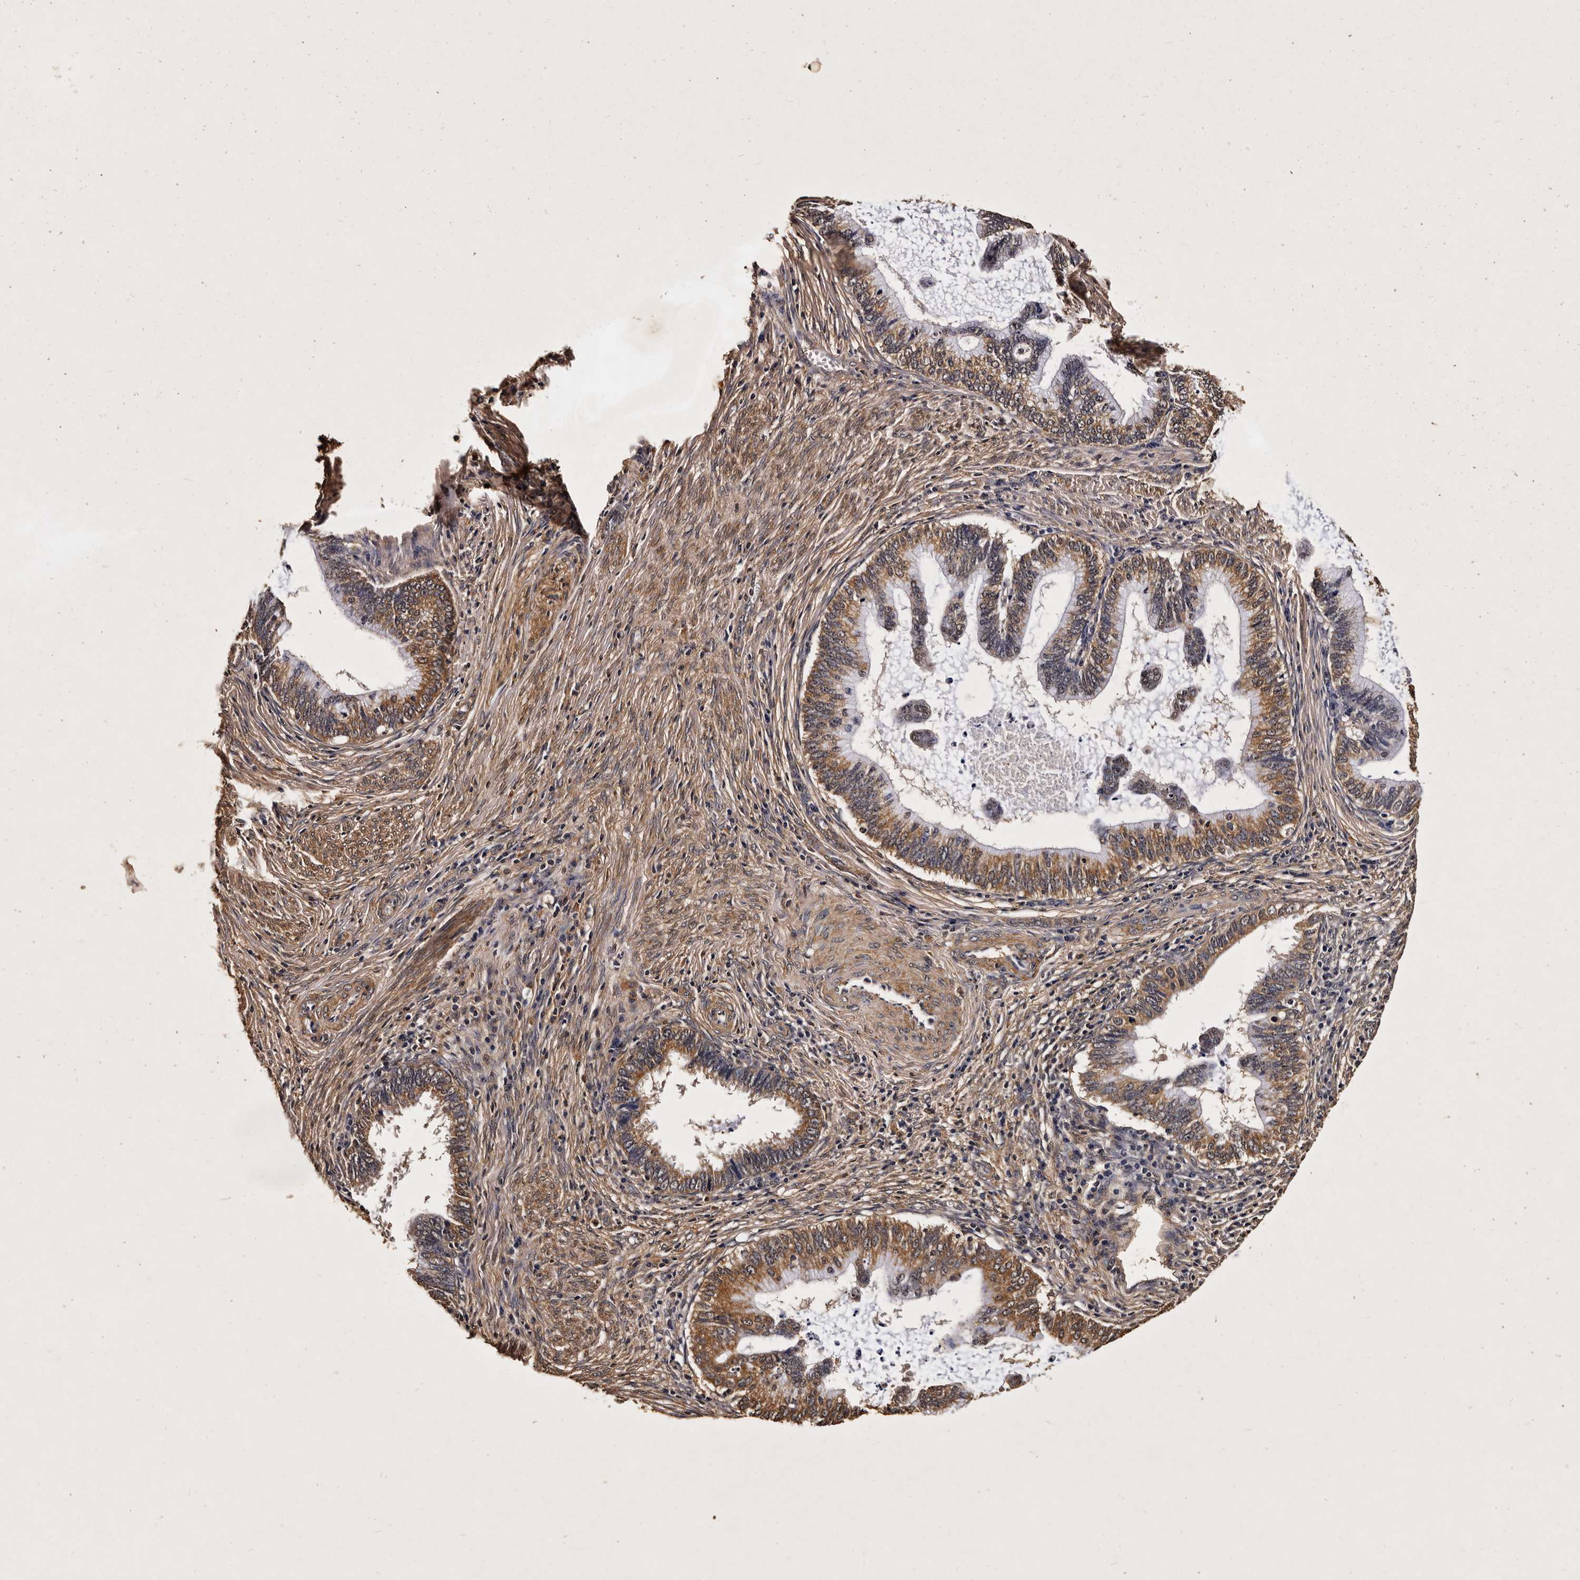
{"staining": {"intensity": "moderate", "quantity": ">75%", "location": "cytoplasmic/membranous"}, "tissue": "cervical cancer", "cell_type": "Tumor cells", "image_type": "cancer", "snomed": [{"axis": "morphology", "description": "Adenocarcinoma, NOS"}, {"axis": "topography", "description": "Cervix"}], "caption": "Protein analysis of cervical cancer tissue displays moderate cytoplasmic/membranous staining in approximately >75% of tumor cells. (DAB = brown stain, brightfield microscopy at high magnification).", "gene": "PARS2", "patient": {"sex": "female", "age": 36}}